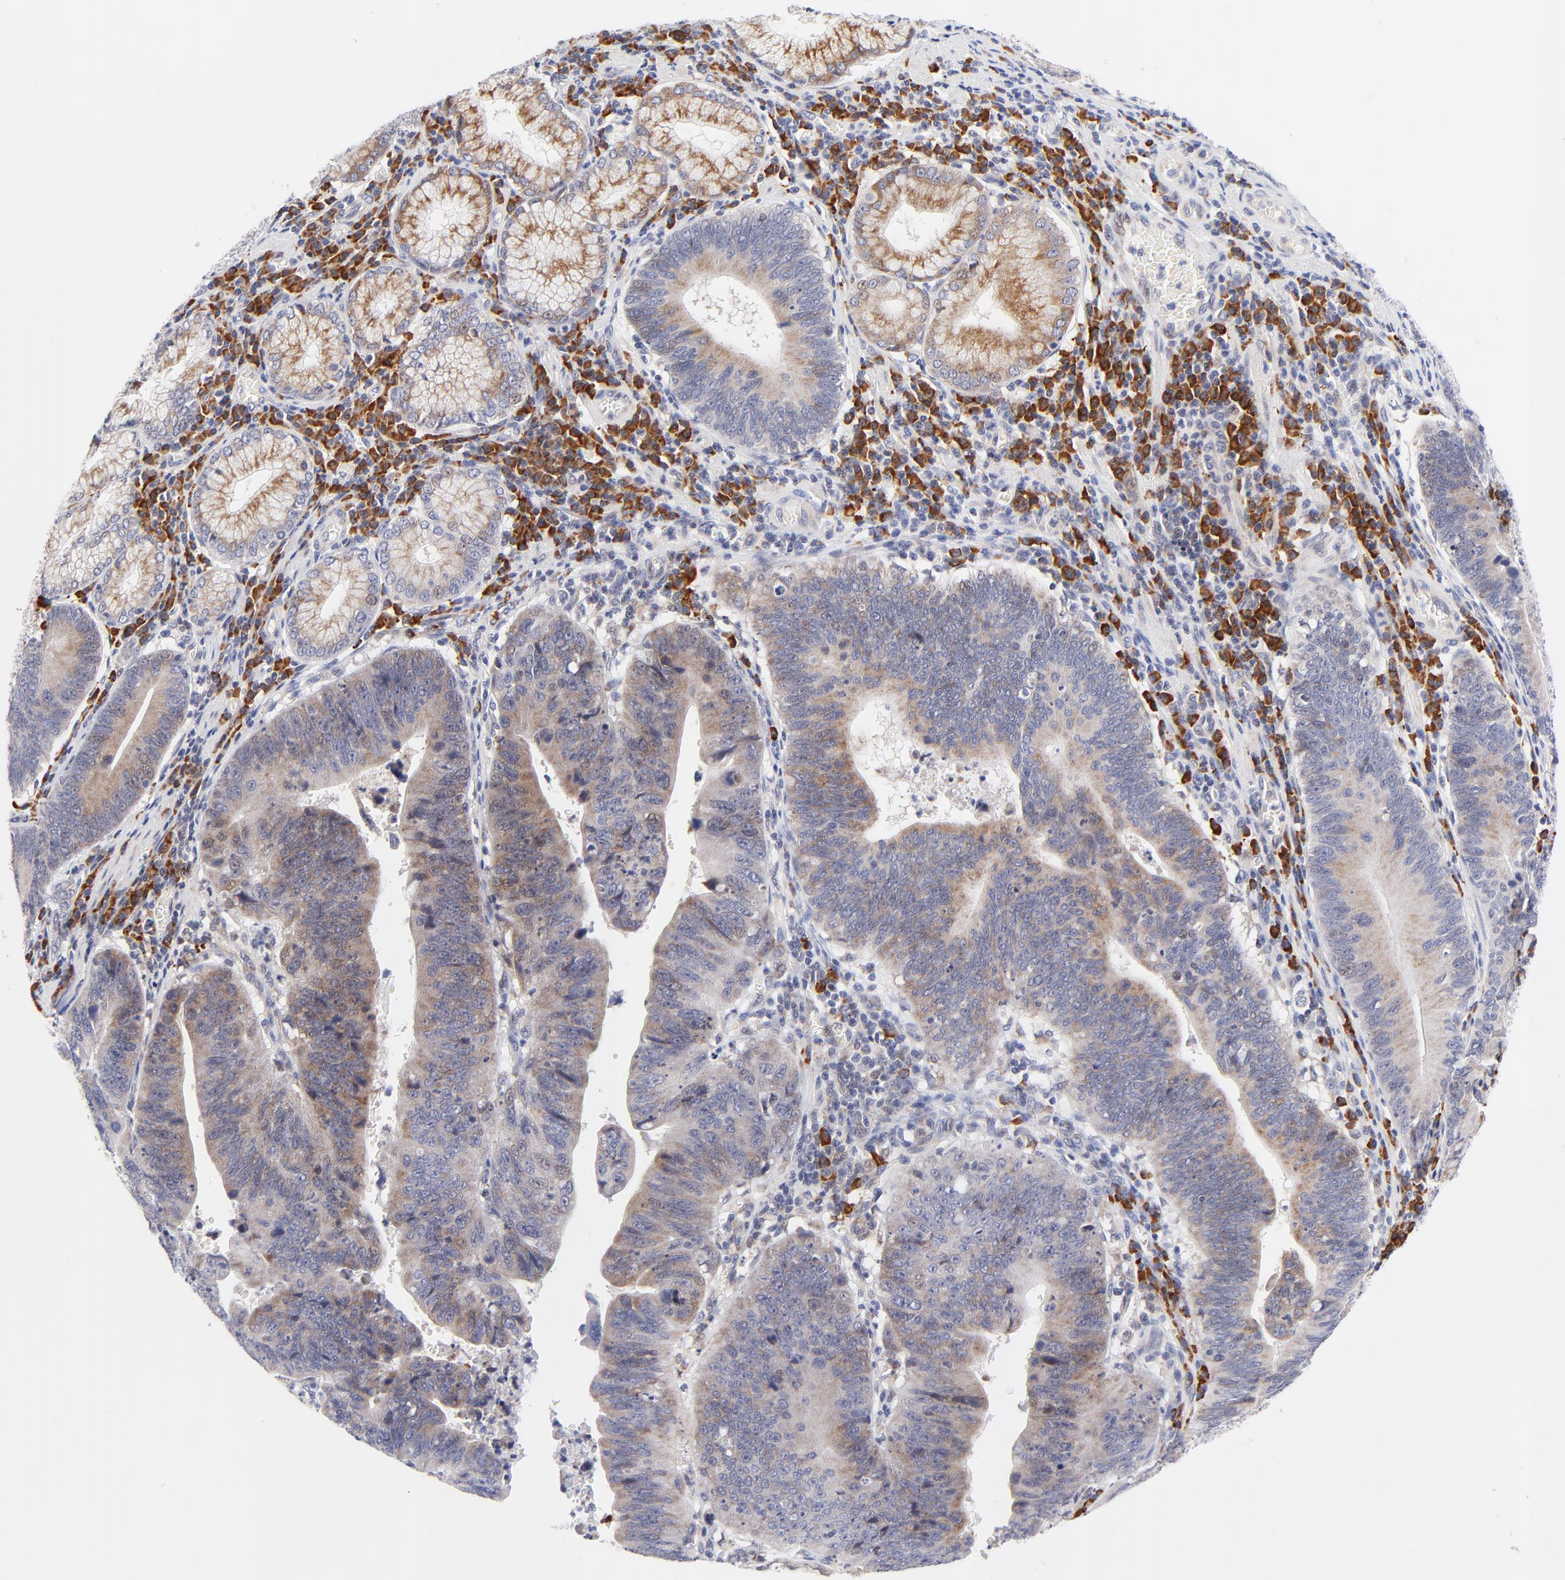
{"staining": {"intensity": "weak", "quantity": ">75%", "location": "cytoplasmic/membranous"}, "tissue": "stomach cancer", "cell_type": "Tumor cells", "image_type": "cancer", "snomed": [{"axis": "morphology", "description": "Adenocarcinoma, NOS"}, {"axis": "topography", "description": "Stomach"}], "caption": "Stomach cancer (adenocarcinoma) tissue exhibits weak cytoplasmic/membranous staining in about >75% of tumor cells, visualized by immunohistochemistry. Immunohistochemistry (ihc) stains the protein in brown and the nuclei are stained blue.", "gene": "AFF2", "patient": {"sex": "male", "age": 59}}